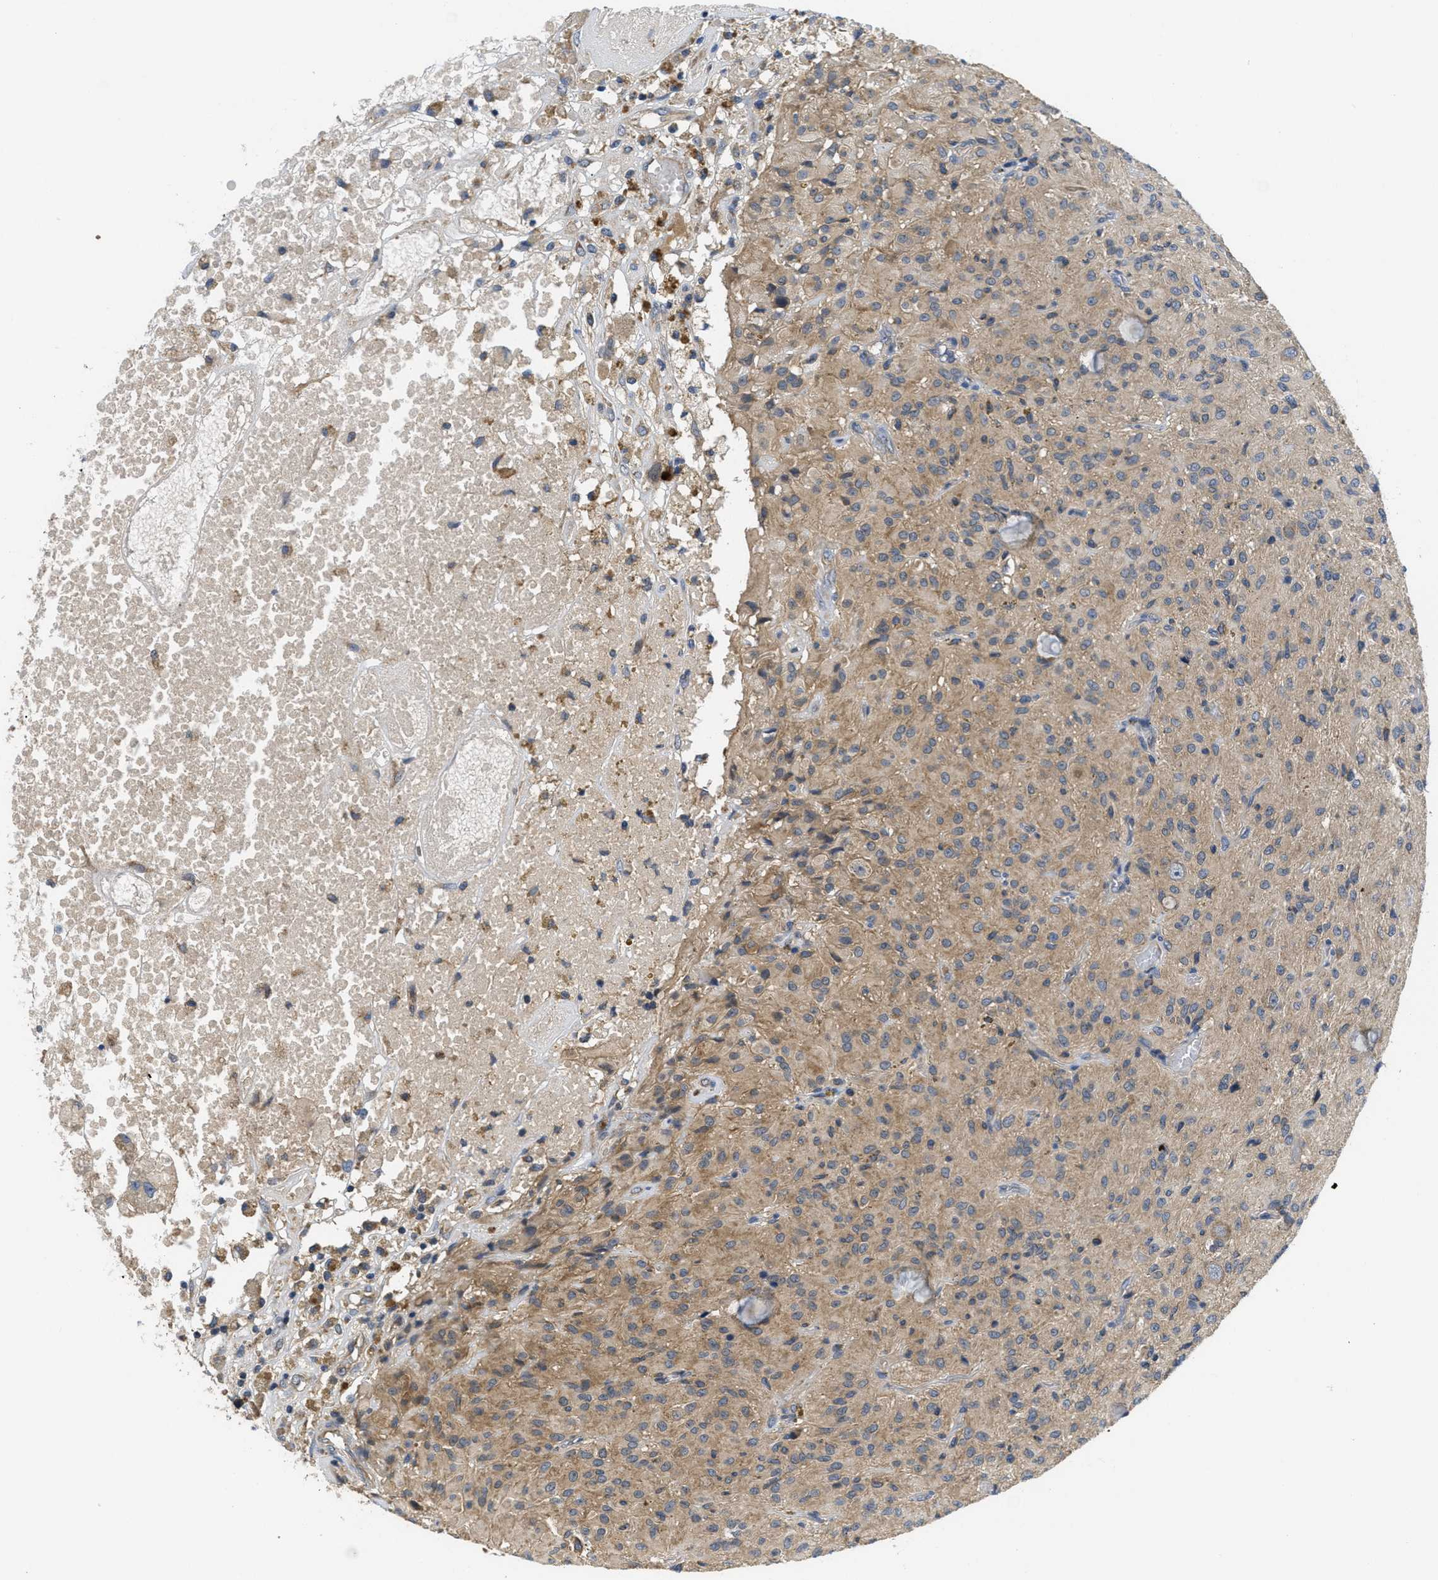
{"staining": {"intensity": "weak", "quantity": "25%-75%", "location": "cytoplasmic/membranous"}, "tissue": "glioma", "cell_type": "Tumor cells", "image_type": "cancer", "snomed": [{"axis": "morphology", "description": "Glioma, malignant, High grade"}, {"axis": "topography", "description": "Brain"}], "caption": "Brown immunohistochemical staining in human malignant glioma (high-grade) displays weak cytoplasmic/membranous expression in about 25%-75% of tumor cells. (DAB = brown stain, brightfield microscopy at high magnification).", "gene": "GALK1", "patient": {"sex": "female", "age": 59}}